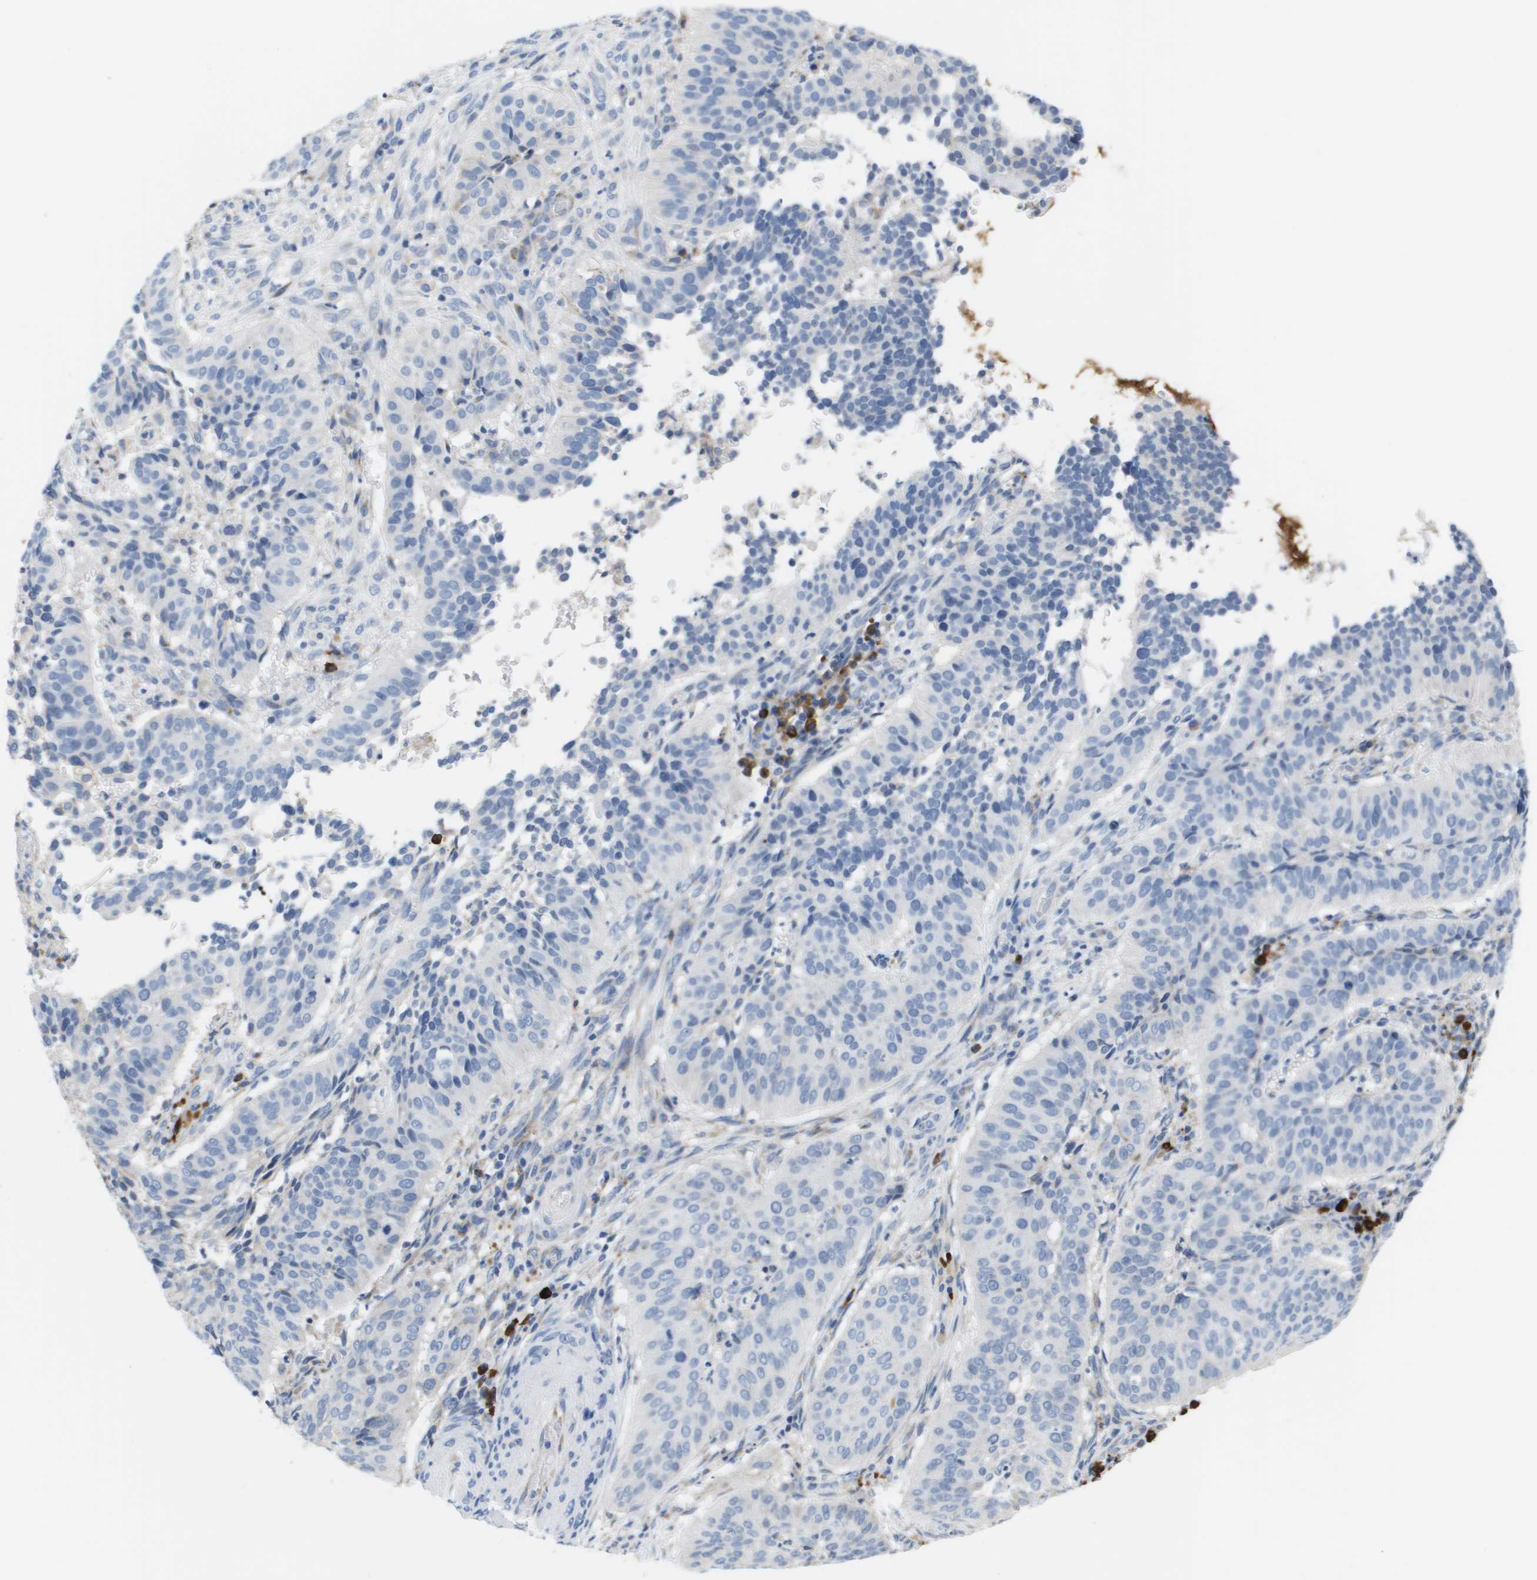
{"staining": {"intensity": "negative", "quantity": "none", "location": "none"}, "tissue": "cervical cancer", "cell_type": "Tumor cells", "image_type": "cancer", "snomed": [{"axis": "morphology", "description": "Normal tissue, NOS"}, {"axis": "morphology", "description": "Squamous cell carcinoma, NOS"}, {"axis": "topography", "description": "Cervix"}], "caption": "Squamous cell carcinoma (cervical) stained for a protein using immunohistochemistry (IHC) demonstrates no staining tumor cells.", "gene": "CD3G", "patient": {"sex": "female", "age": 39}}